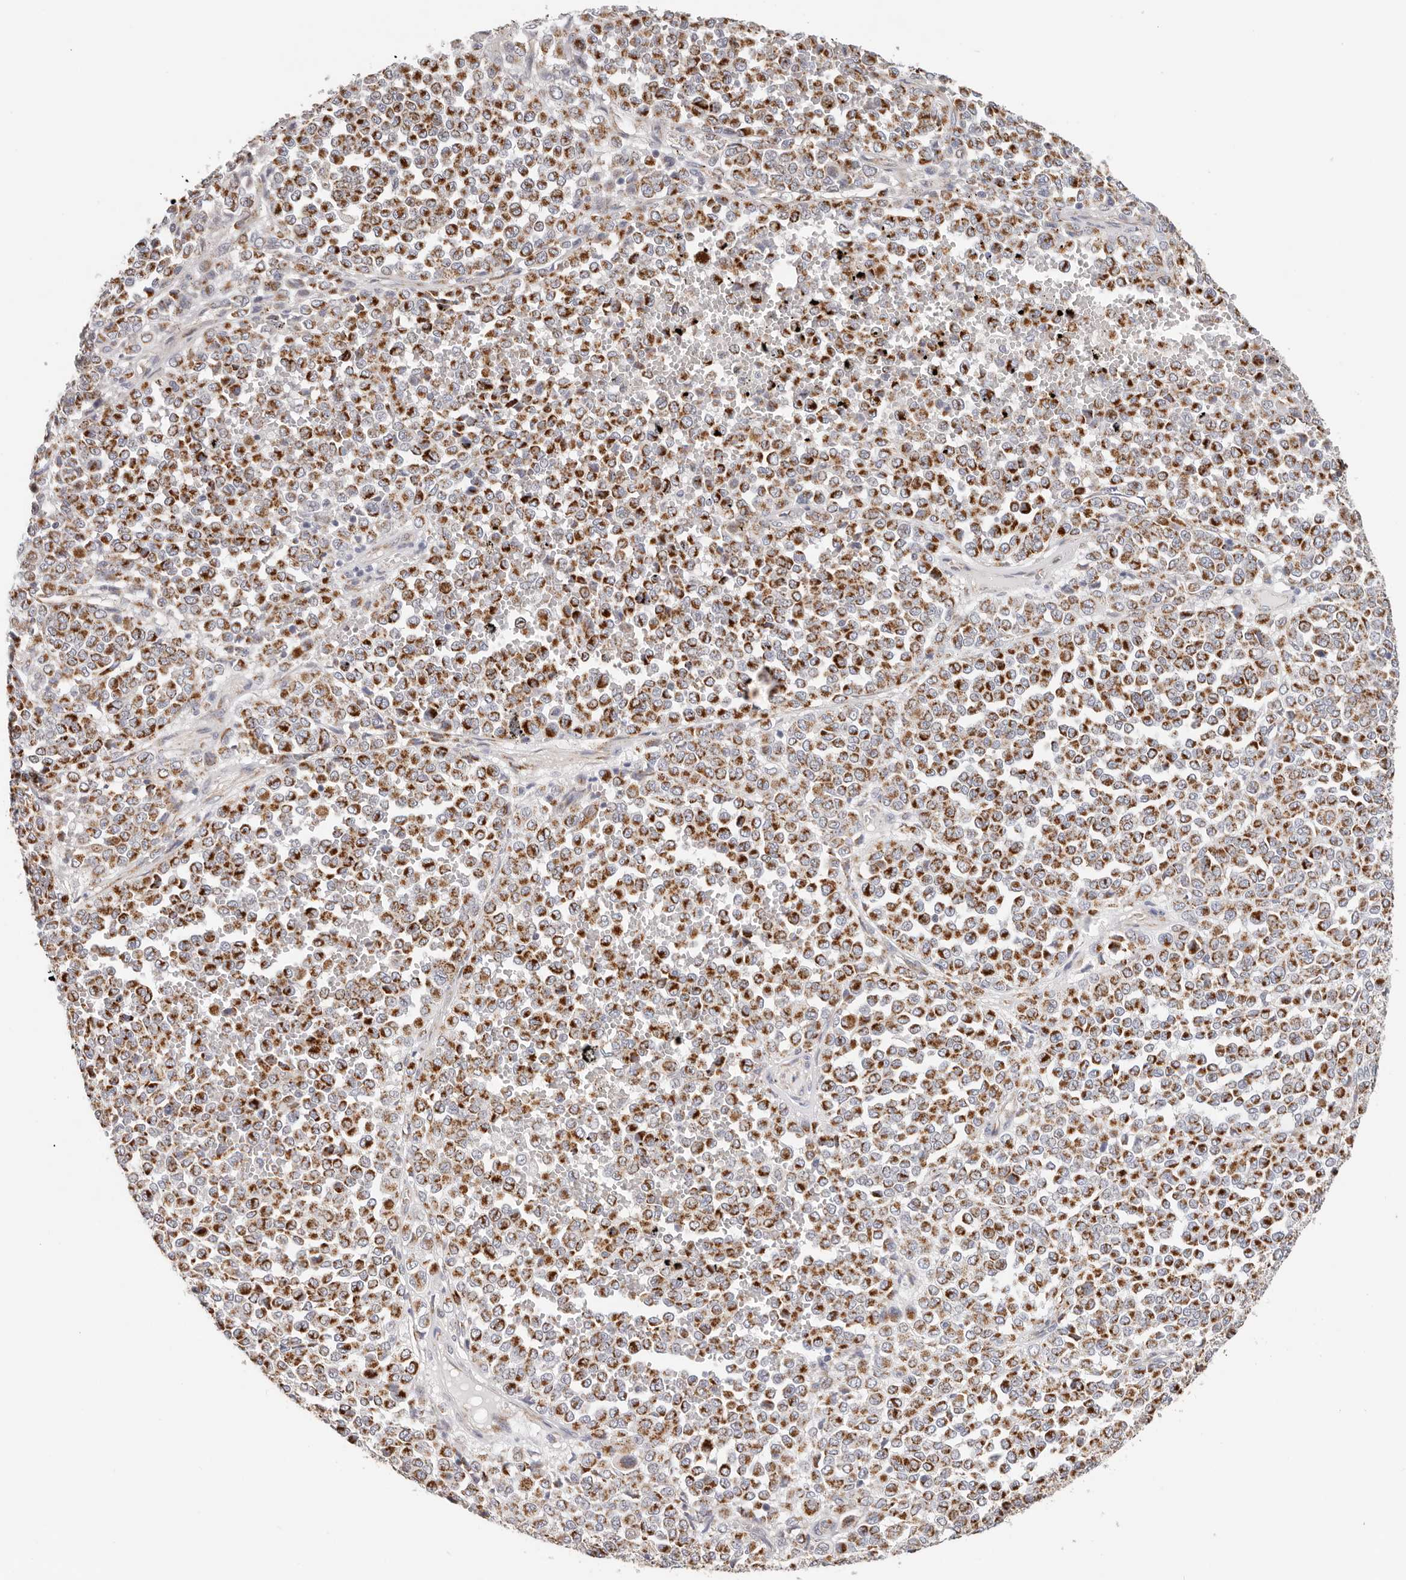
{"staining": {"intensity": "strong", "quantity": "25%-75%", "location": "cytoplasmic/membranous"}, "tissue": "melanoma", "cell_type": "Tumor cells", "image_type": "cancer", "snomed": [{"axis": "morphology", "description": "Malignant melanoma, Metastatic site"}, {"axis": "topography", "description": "Pancreas"}], "caption": "Immunohistochemistry (IHC) staining of malignant melanoma (metastatic site), which displays high levels of strong cytoplasmic/membranous expression in approximately 25%-75% of tumor cells indicating strong cytoplasmic/membranous protein expression. The staining was performed using DAB (3,3'-diaminobenzidine) (brown) for protein detection and nuclei were counterstained in hematoxylin (blue).", "gene": "AFDN", "patient": {"sex": "female", "age": 30}}